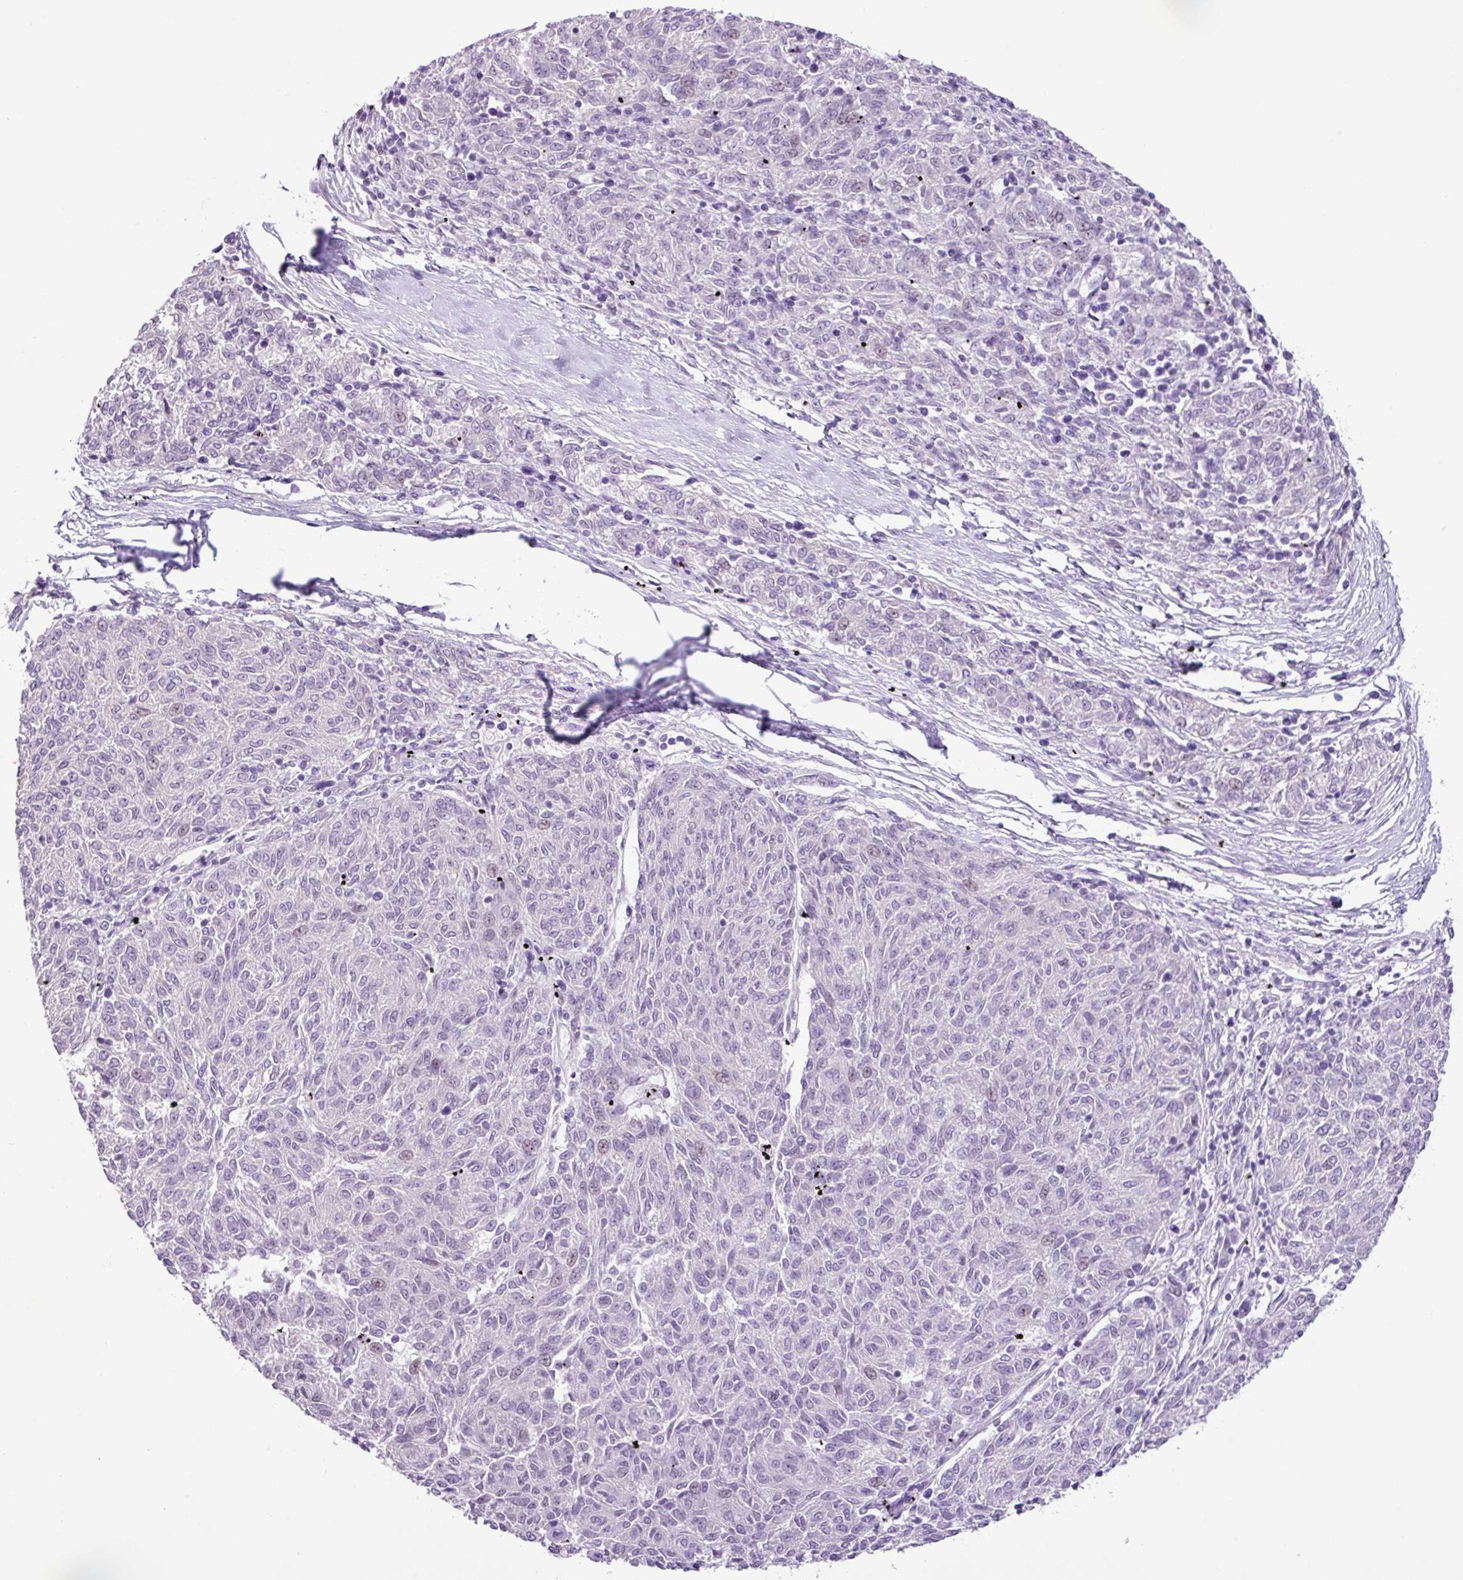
{"staining": {"intensity": "negative", "quantity": "none", "location": "none"}, "tissue": "melanoma", "cell_type": "Tumor cells", "image_type": "cancer", "snomed": [{"axis": "morphology", "description": "Malignant melanoma, NOS"}, {"axis": "topography", "description": "Skin"}], "caption": "DAB immunohistochemical staining of melanoma reveals no significant positivity in tumor cells.", "gene": "YLPM1", "patient": {"sex": "female", "age": 72}}